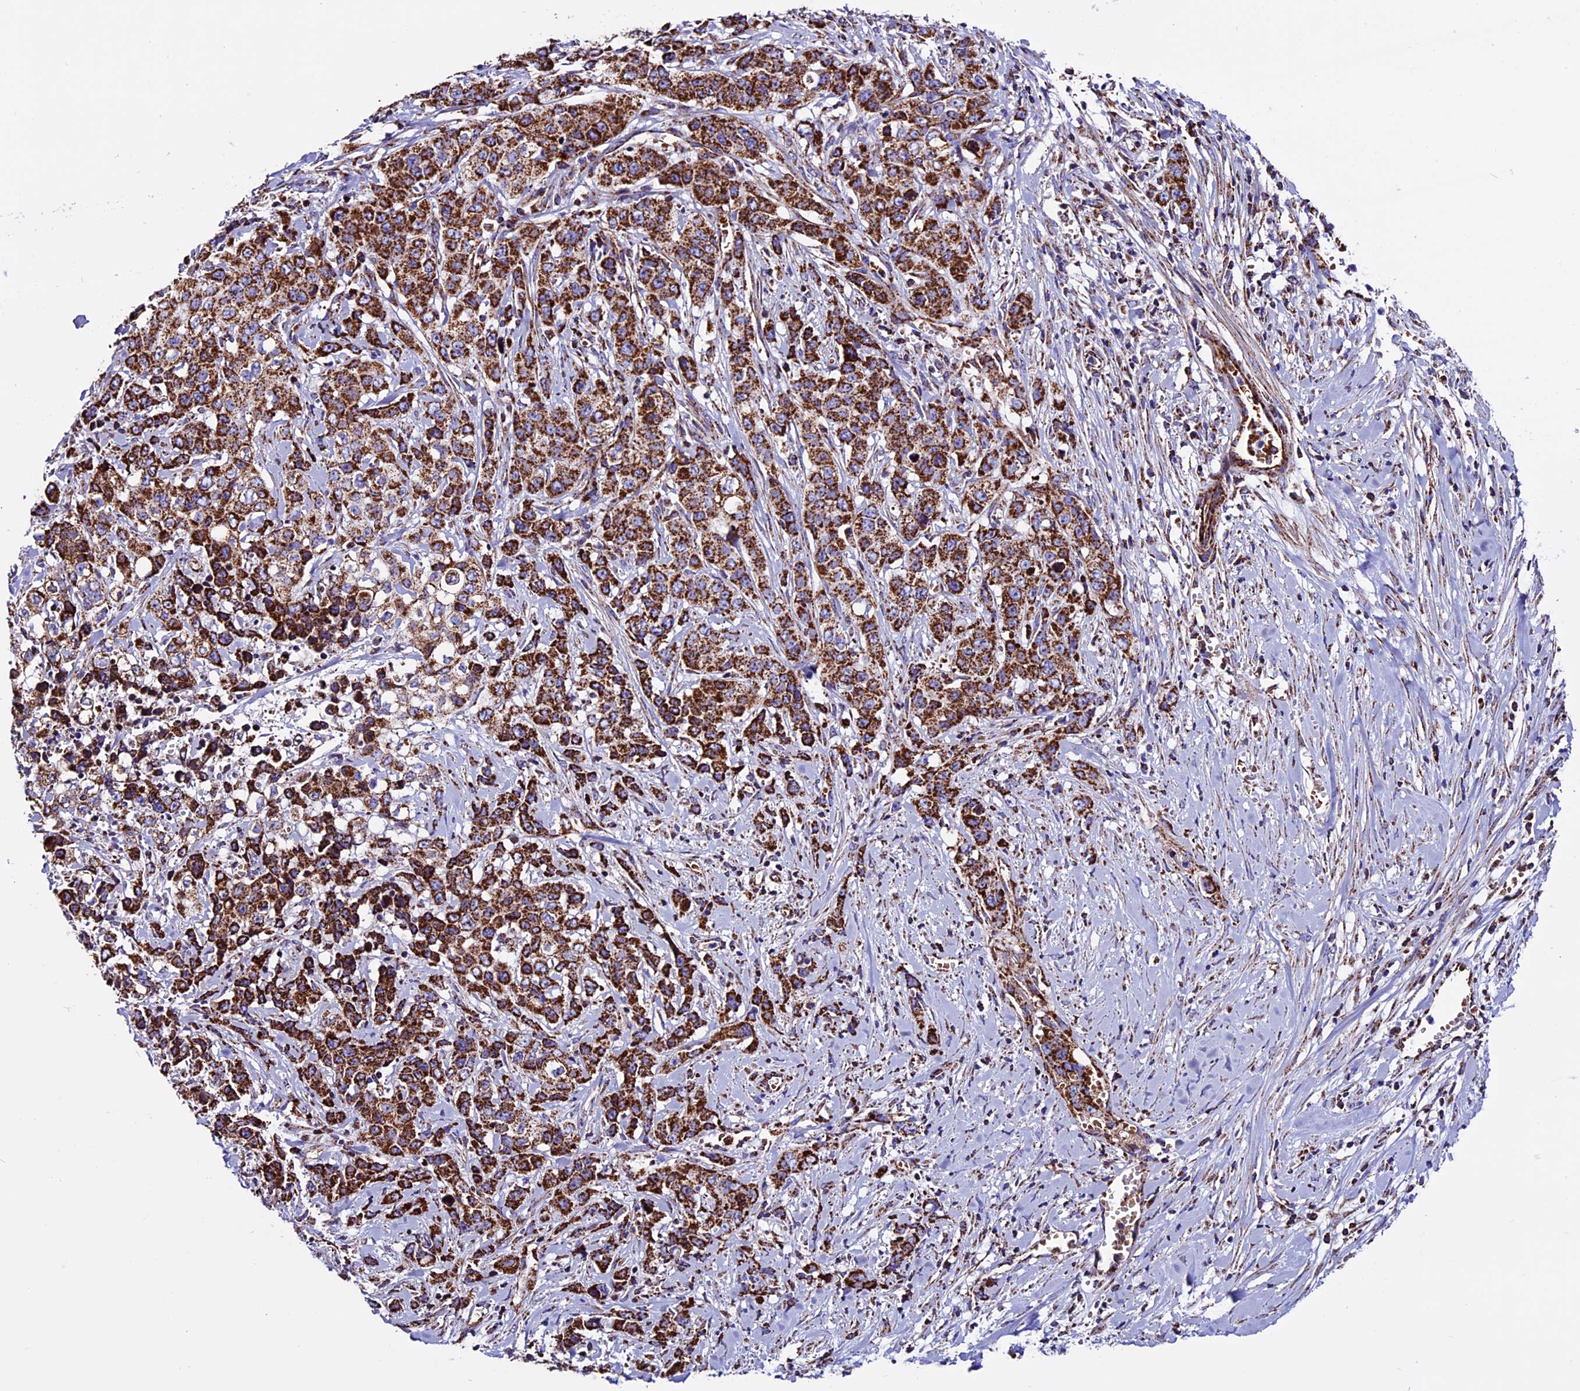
{"staining": {"intensity": "strong", "quantity": ">75%", "location": "cytoplasmic/membranous"}, "tissue": "stomach cancer", "cell_type": "Tumor cells", "image_type": "cancer", "snomed": [{"axis": "morphology", "description": "Adenocarcinoma, NOS"}, {"axis": "topography", "description": "Stomach, upper"}], "caption": "Immunohistochemistry (IHC) image of neoplastic tissue: stomach cancer (adenocarcinoma) stained using immunohistochemistry (IHC) displays high levels of strong protein expression localized specifically in the cytoplasmic/membranous of tumor cells, appearing as a cytoplasmic/membranous brown color.", "gene": "CX3CL1", "patient": {"sex": "male", "age": 62}}